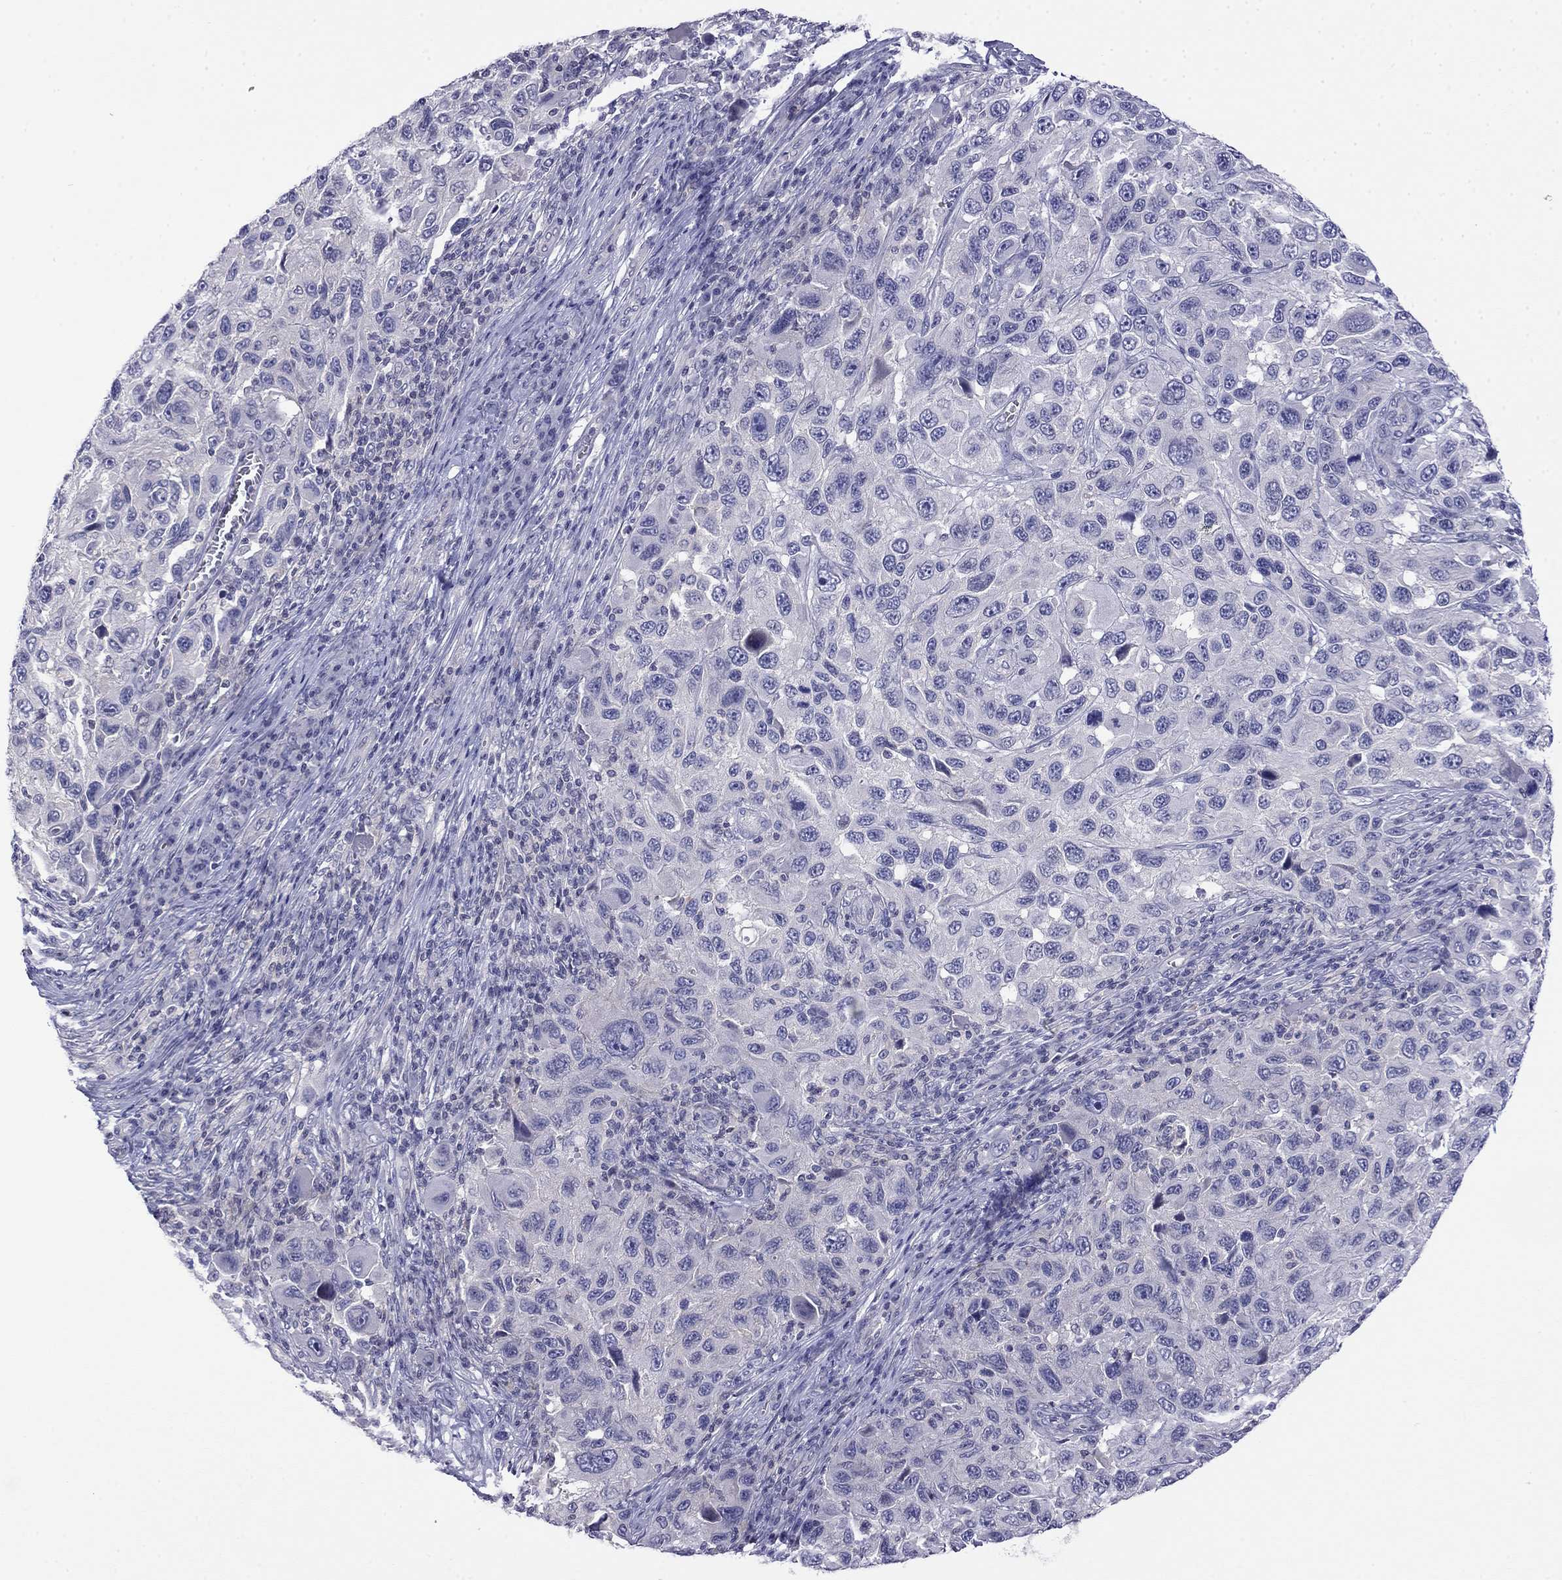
{"staining": {"intensity": "negative", "quantity": "none", "location": "none"}, "tissue": "melanoma", "cell_type": "Tumor cells", "image_type": "cancer", "snomed": [{"axis": "morphology", "description": "Malignant melanoma, NOS"}, {"axis": "topography", "description": "Skin"}], "caption": "The micrograph demonstrates no significant expression in tumor cells of melanoma.", "gene": "PRR18", "patient": {"sex": "male", "age": 53}}